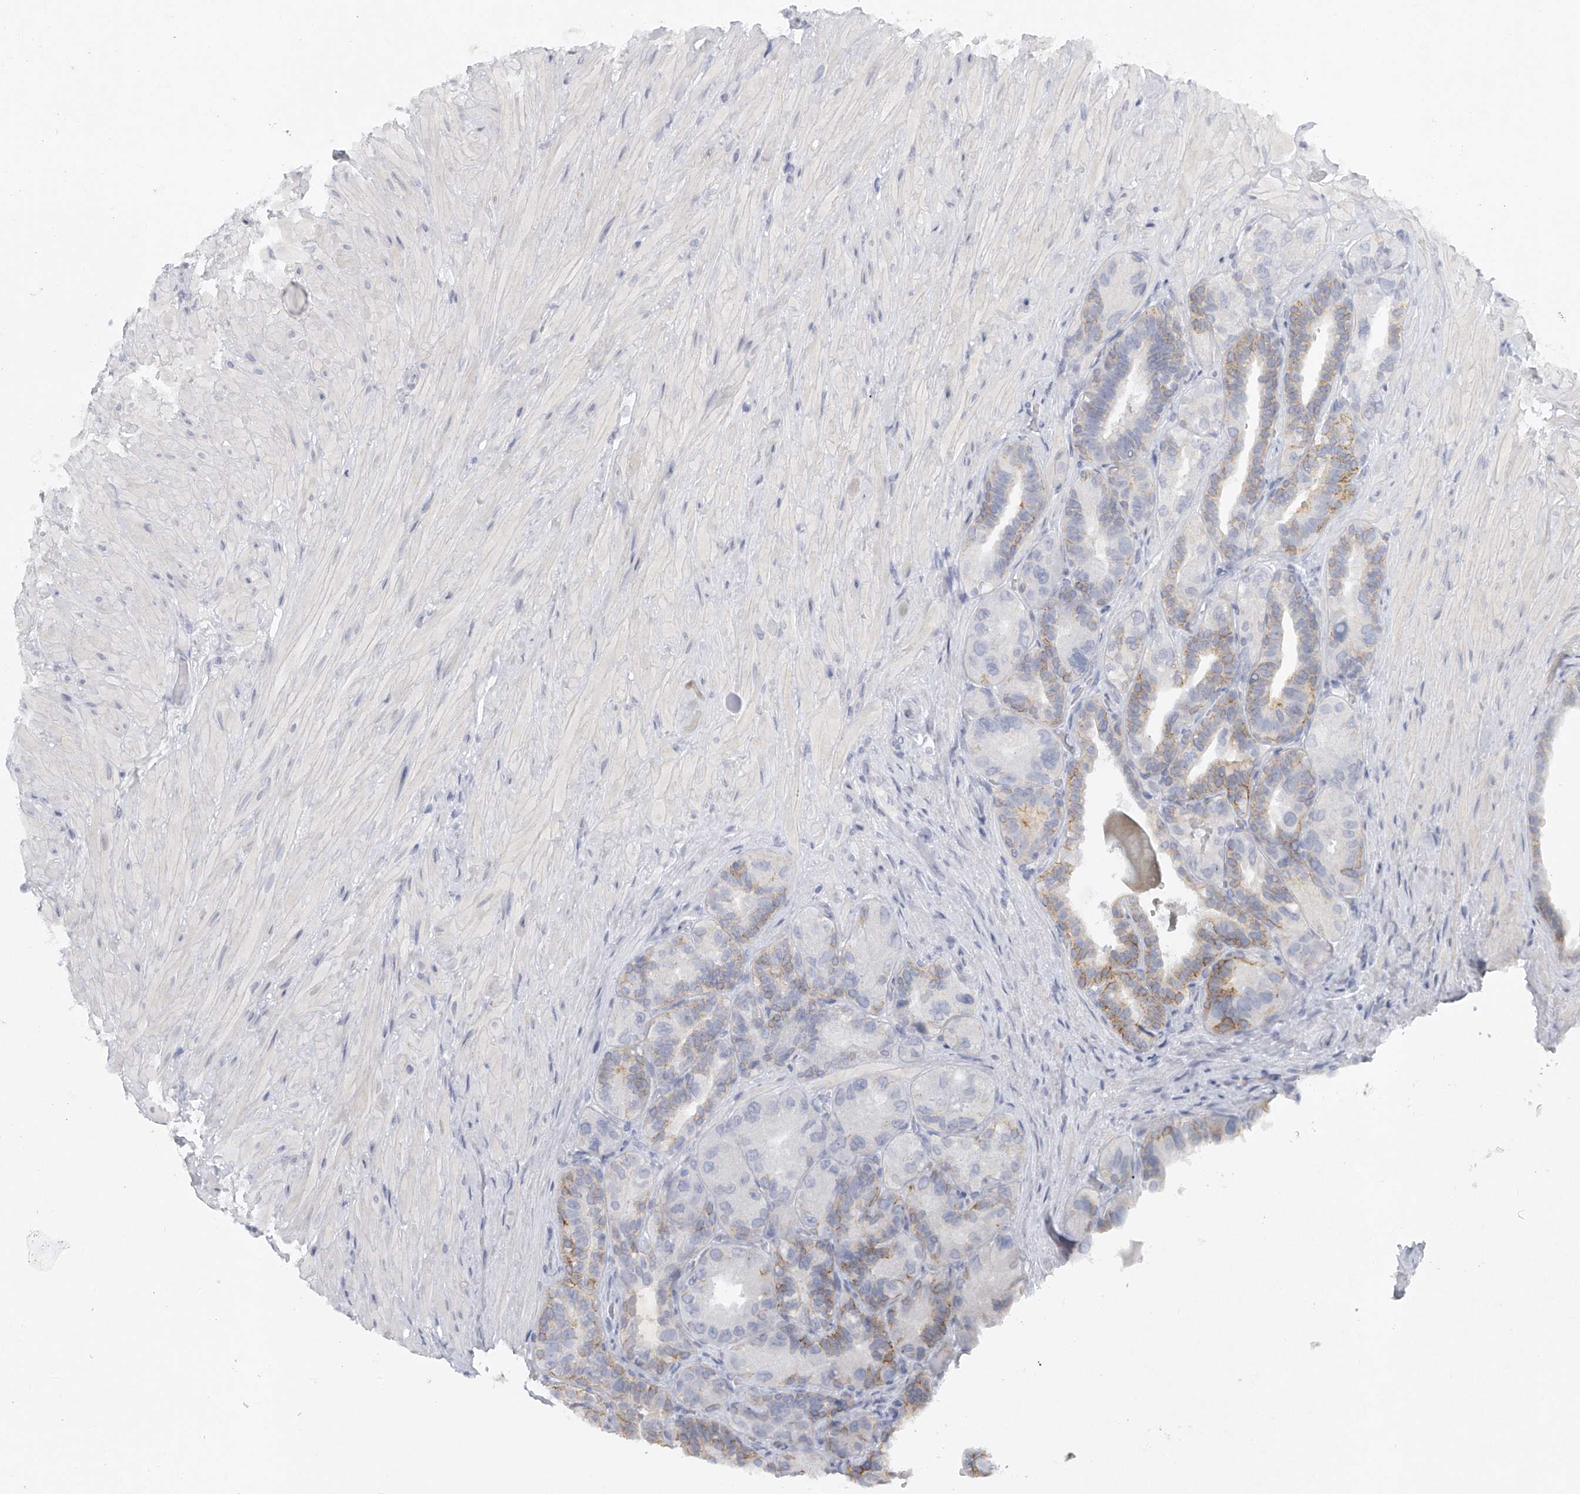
{"staining": {"intensity": "moderate", "quantity": "<25%", "location": "cytoplasmic/membranous"}, "tissue": "seminal vesicle", "cell_type": "Glandular cells", "image_type": "normal", "snomed": [{"axis": "morphology", "description": "Normal tissue, NOS"}, {"axis": "topography", "description": "Prostate"}, {"axis": "topography", "description": "Seminal veicle"}], "caption": "A brown stain labels moderate cytoplasmic/membranous positivity of a protein in glandular cells of normal seminal vesicle. Nuclei are stained in blue.", "gene": "FAT2", "patient": {"sex": "male", "age": 67}}